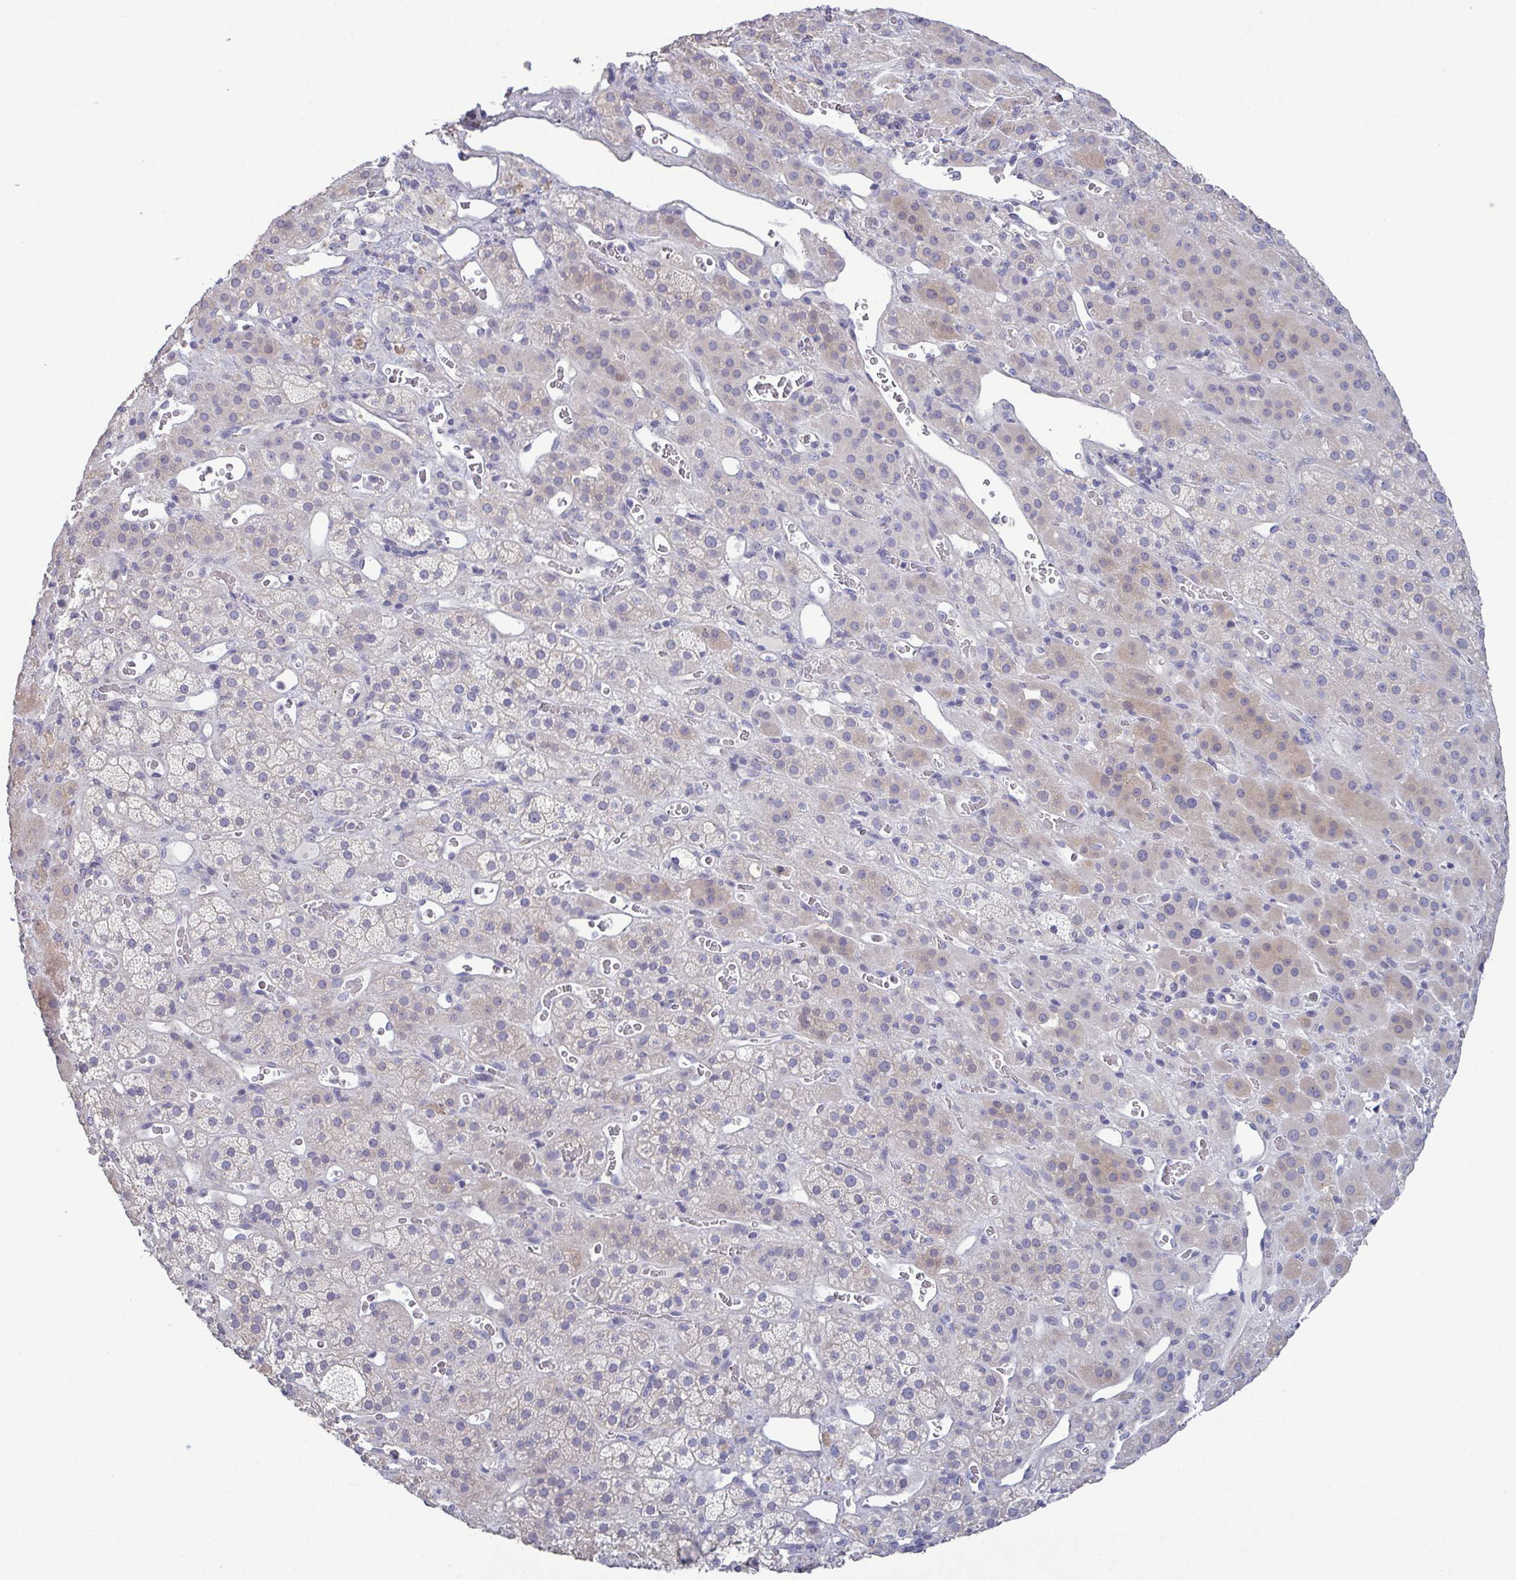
{"staining": {"intensity": "weak", "quantity": "<25%", "location": "cytoplasmic/membranous"}, "tissue": "adrenal gland", "cell_type": "Glandular cells", "image_type": "normal", "snomed": [{"axis": "morphology", "description": "Normal tissue, NOS"}, {"axis": "topography", "description": "Adrenal gland"}], "caption": "High magnification brightfield microscopy of unremarkable adrenal gland stained with DAB (3,3'-diaminobenzidine) (brown) and counterstained with hematoxylin (blue): glandular cells show no significant positivity.", "gene": "GLDC", "patient": {"sex": "male", "age": 57}}